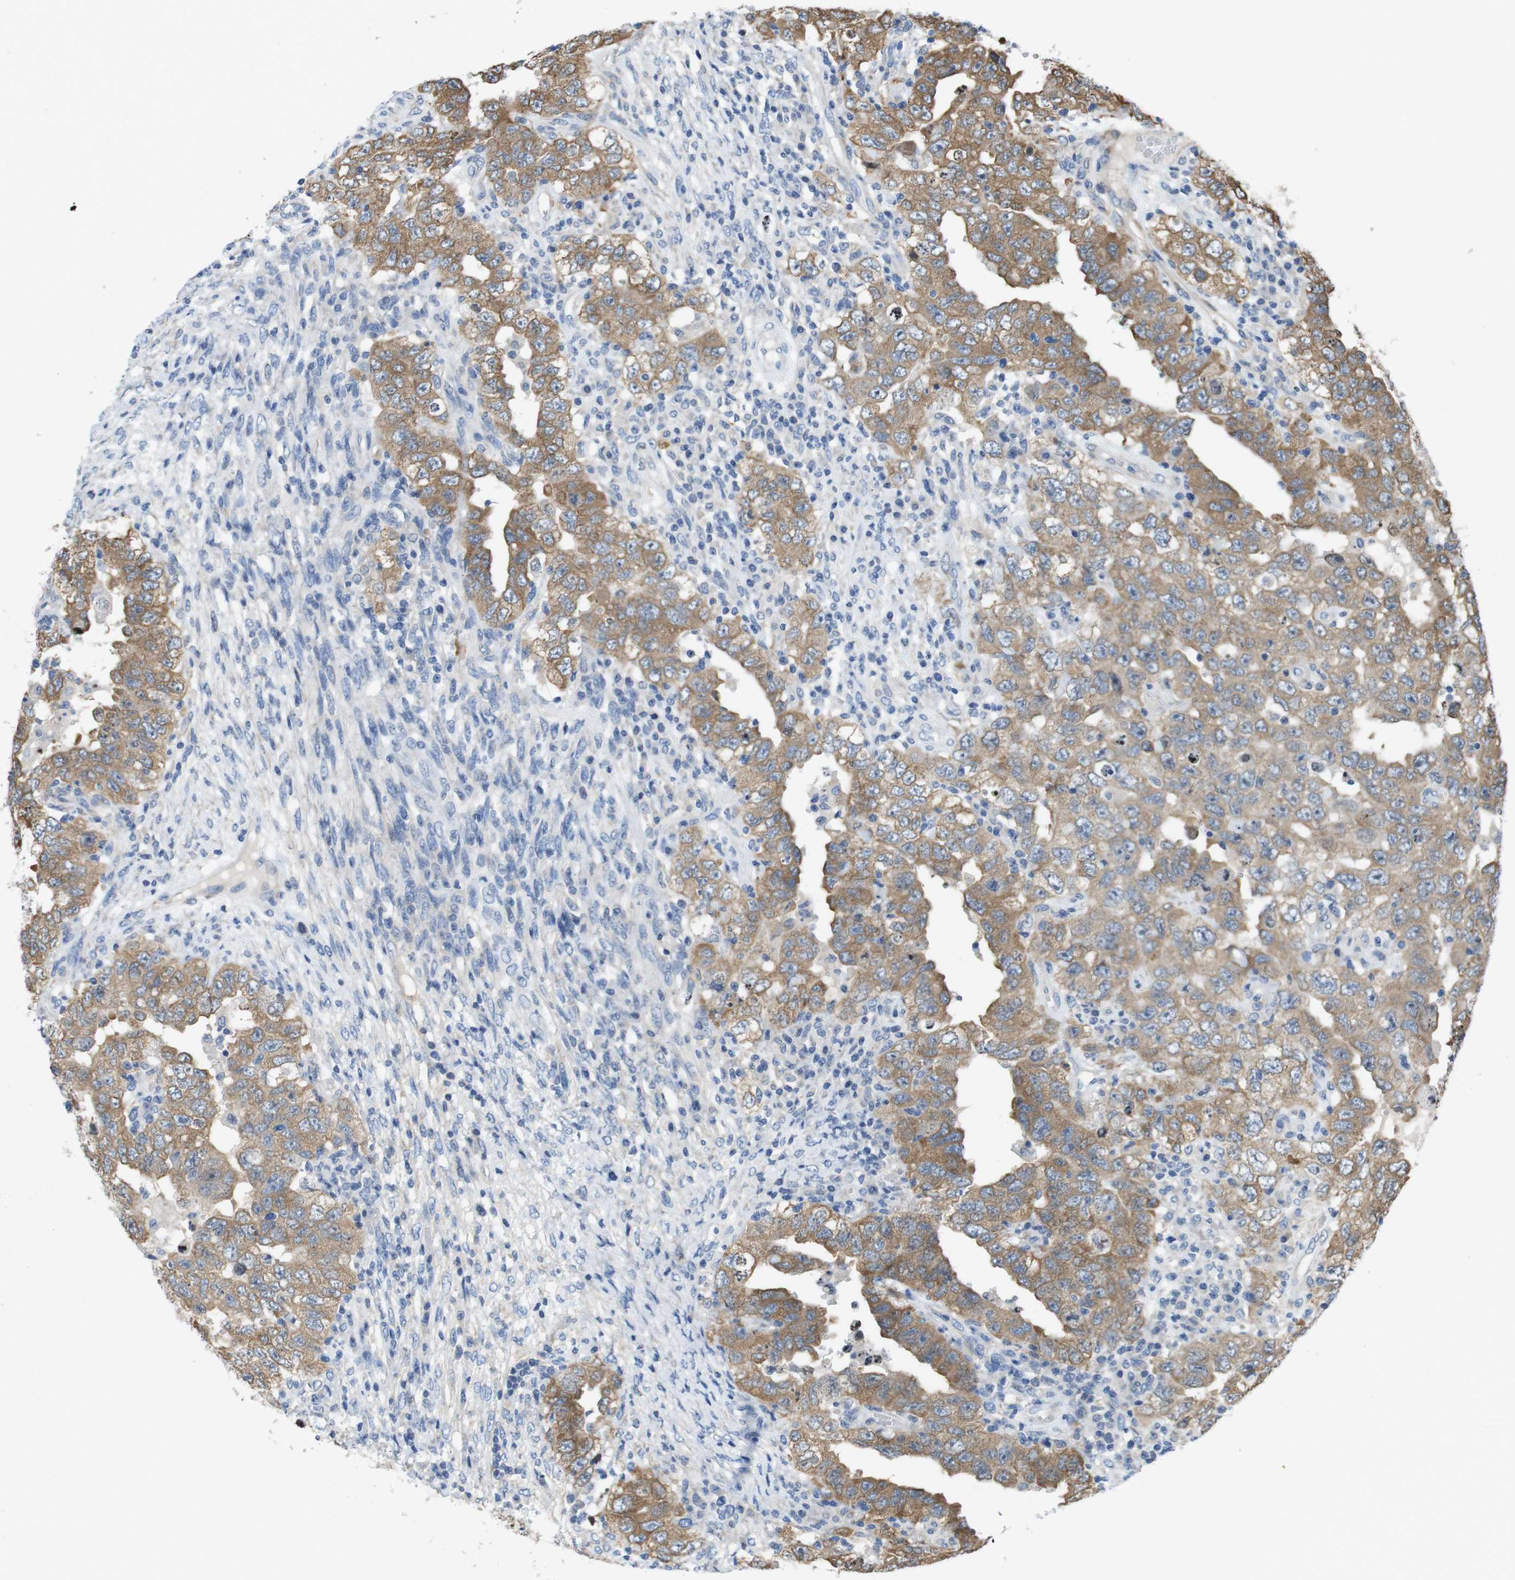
{"staining": {"intensity": "moderate", "quantity": ">75%", "location": "cytoplasmic/membranous"}, "tissue": "testis cancer", "cell_type": "Tumor cells", "image_type": "cancer", "snomed": [{"axis": "morphology", "description": "Carcinoma, Embryonal, NOS"}, {"axis": "topography", "description": "Testis"}], "caption": "Testis cancer stained for a protein (brown) shows moderate cytoplasmic/membranous positive expression in approximately >75% of tumor cells.", "gene": "PCDH10", "patient": {"sex": "male", "age": 26}}